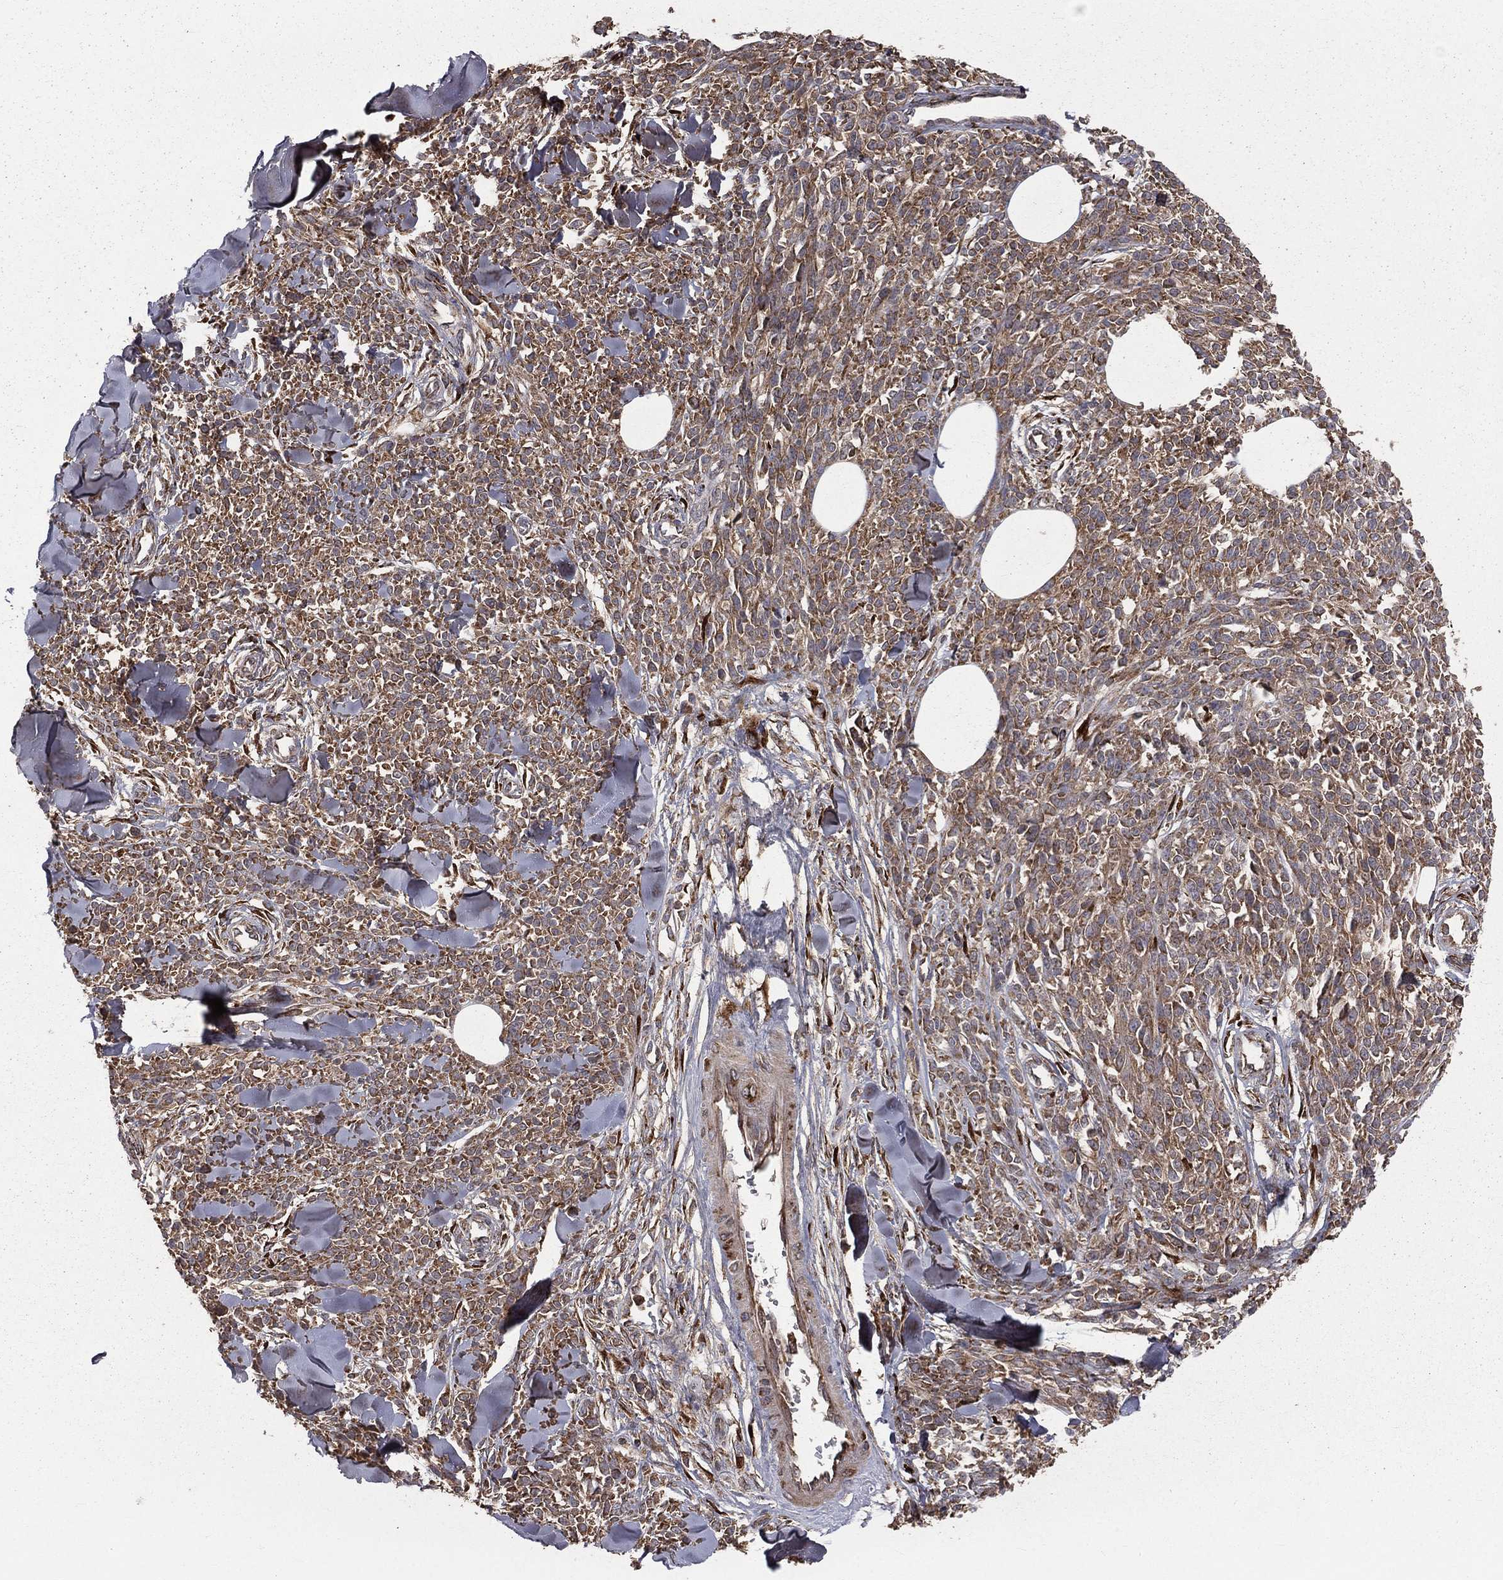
{"staining": {"intensity": "moderate", "quantity": ">75%", "location": "cytoplasmic/membranous"}, "tissue": "melanoma", "cell_type": "Tumor cells", "image_type": "cancer", "snomed": [{"axis": "morphology", "description": "Malignant melanoma, NOS"}, {"axis": "topography", "description": "Skin"}, {"axis": "topography", "description": "Skin of trunk"}], "caption": "This is a histology image of IHC staining of melanoma, which shows moderate staining in the cytoplasmic/membranous of tumor cells.", "gene": "OLFML1", "patient": {"sex": "male", "age": 74}}